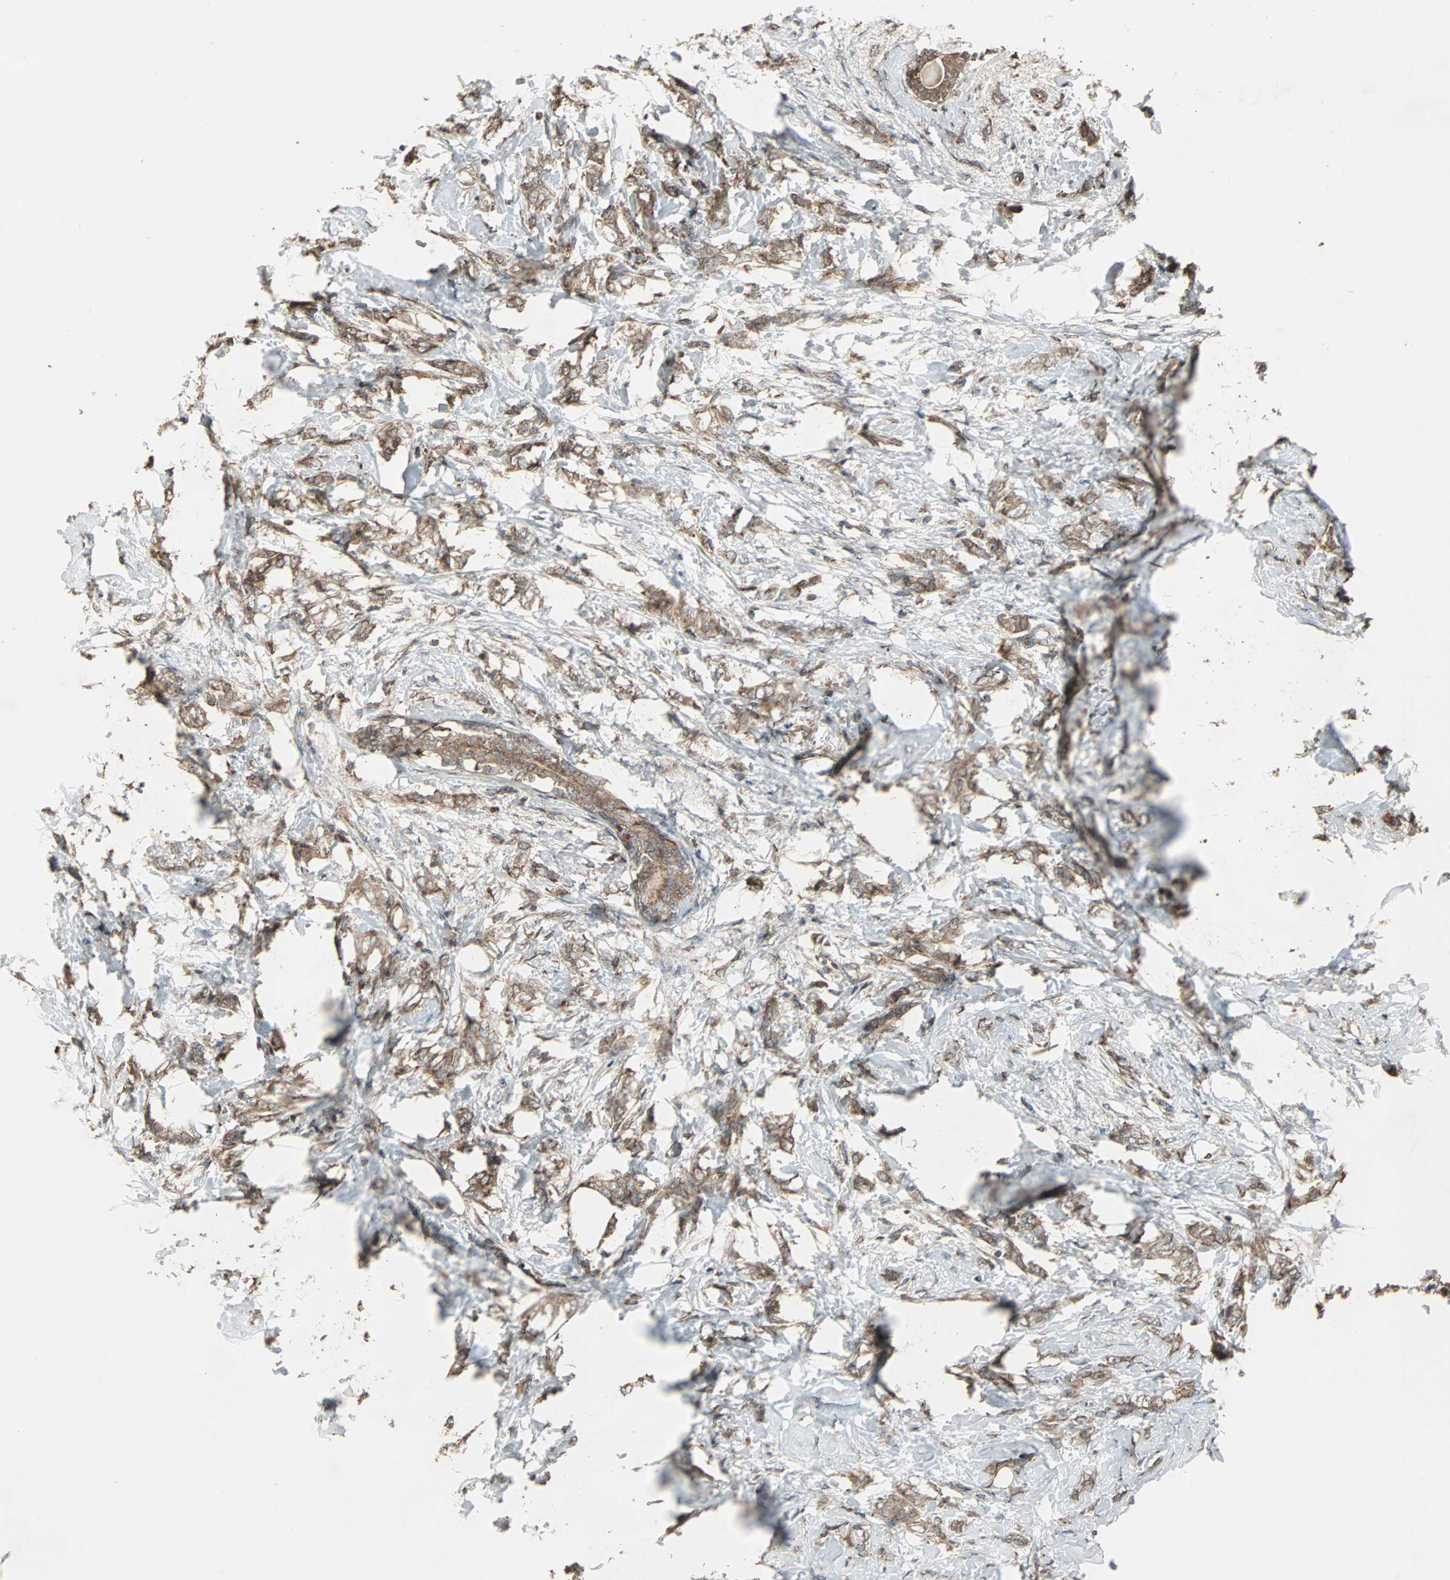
{"staining": {"intensity": "moderate", "quantity": ">75%", "location": "cytoplasmic/membranous"}, "tissue": "breast cancer", "cell_type": "Tumor cells", "image_type": "cancer", "snomed": [{"axis": "morphology", "description": "Lobular carcinoma, in situ"}, {"axis": "morphology", "description": "Lobular carcinoma"}, {"axis": "topography", "description": "Breast"}], "caption": "This image reveals IHC staining of human breast cancer (lobular carcinoma in situ), with medium moderate cytoplasmic/membranous staining in approximately >75% of tumor cells.", "gene": "RAB7A", "patient": {"sex": "female", "age": 41}}